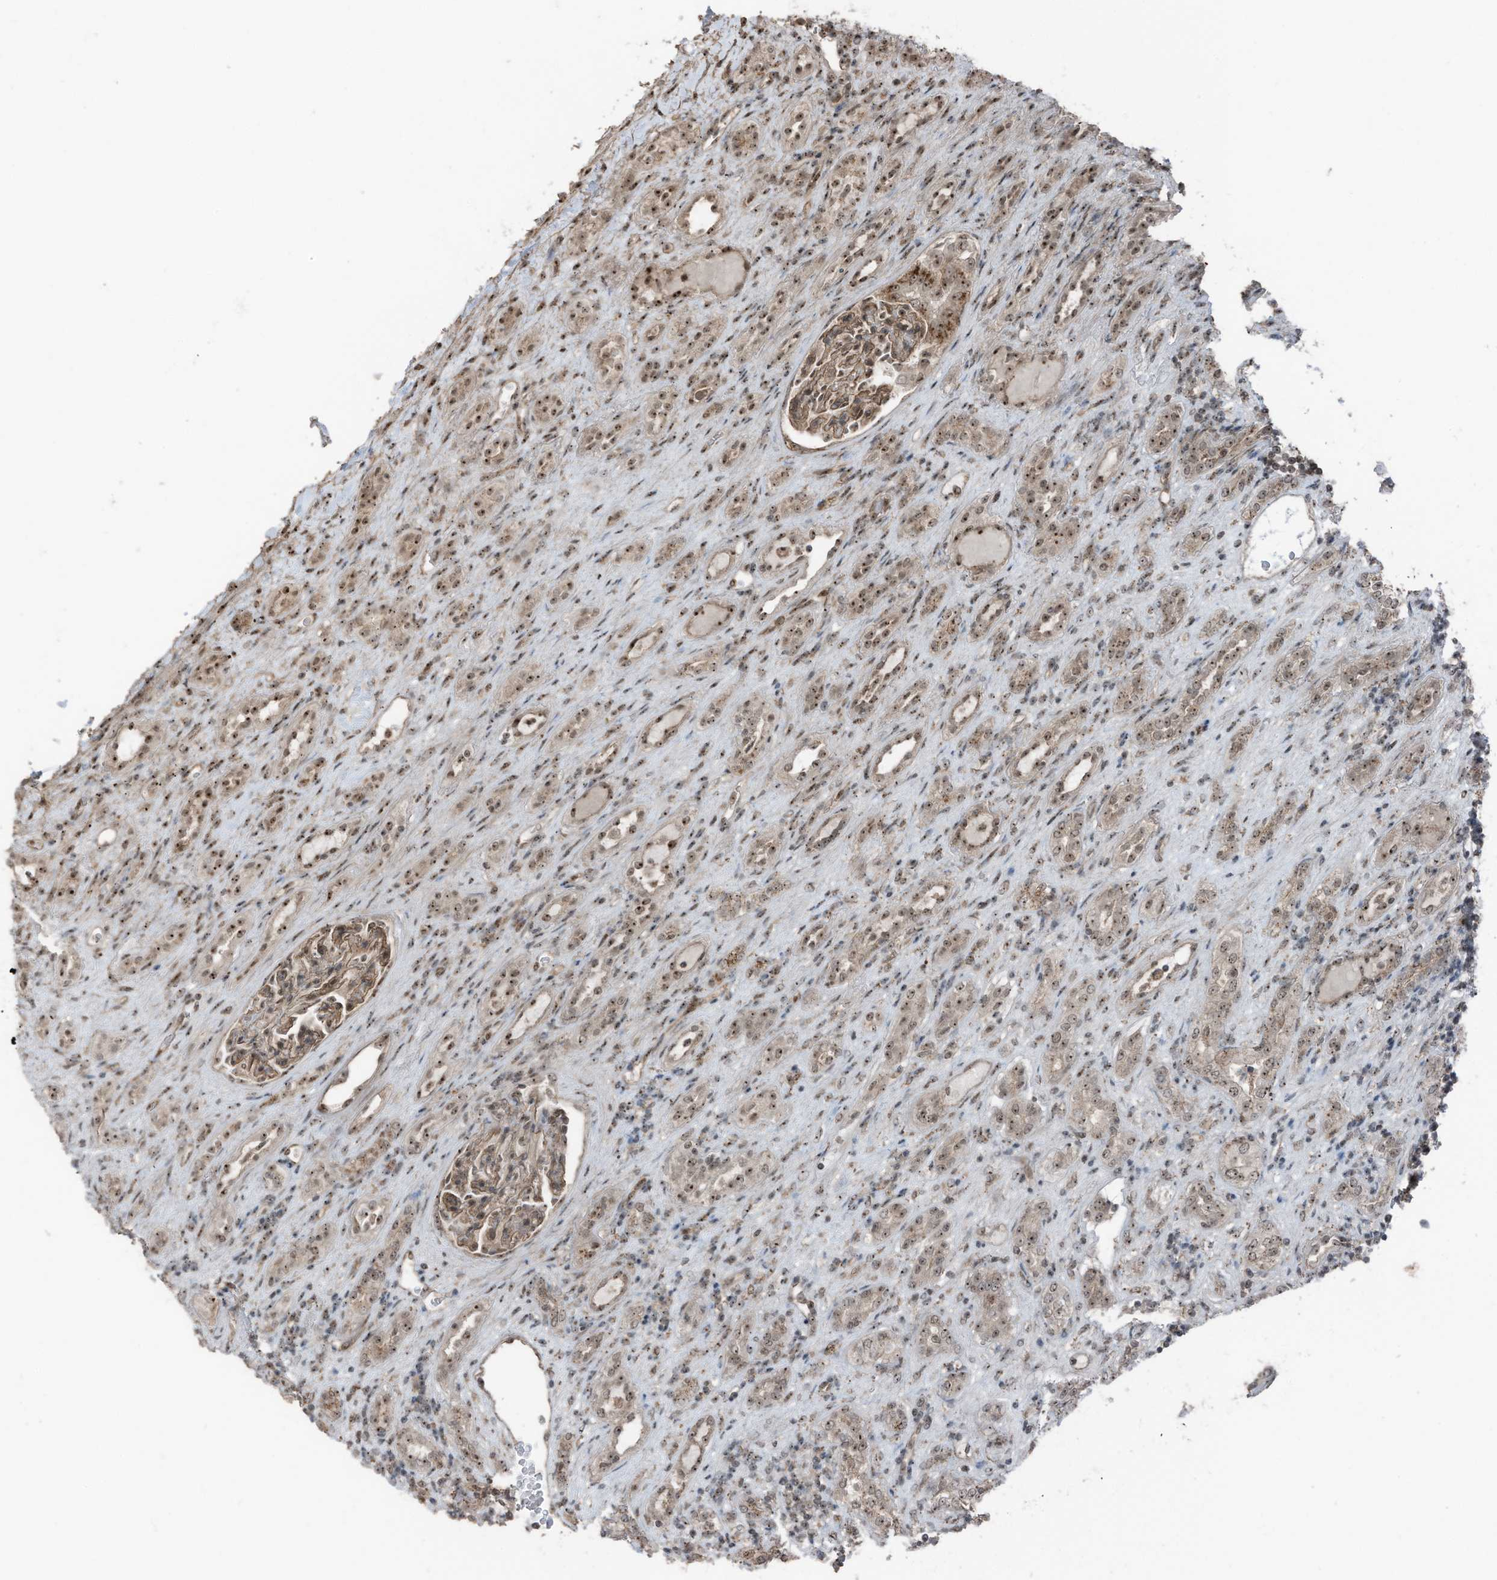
{"staining": {"intensity": "moderate", "quantity": ">75%", "location": "nuclear"}, "tissue": "renal cancer", "cell_type": "Tumor cells", "image_type": "cancer", "snomed": [{"axis": "morphology", "description": "Adenocarcinoma, NOS"}, {"axis": "topography", "description": "Kidney"}], "caption": "Immunohistochemistry (DAB) staining of renal cancer reveals moderate nuclear protein staining in about >75% of tumor cells.", "gene": "UTP3", "patient": {"sex": "female", "age": 54}}